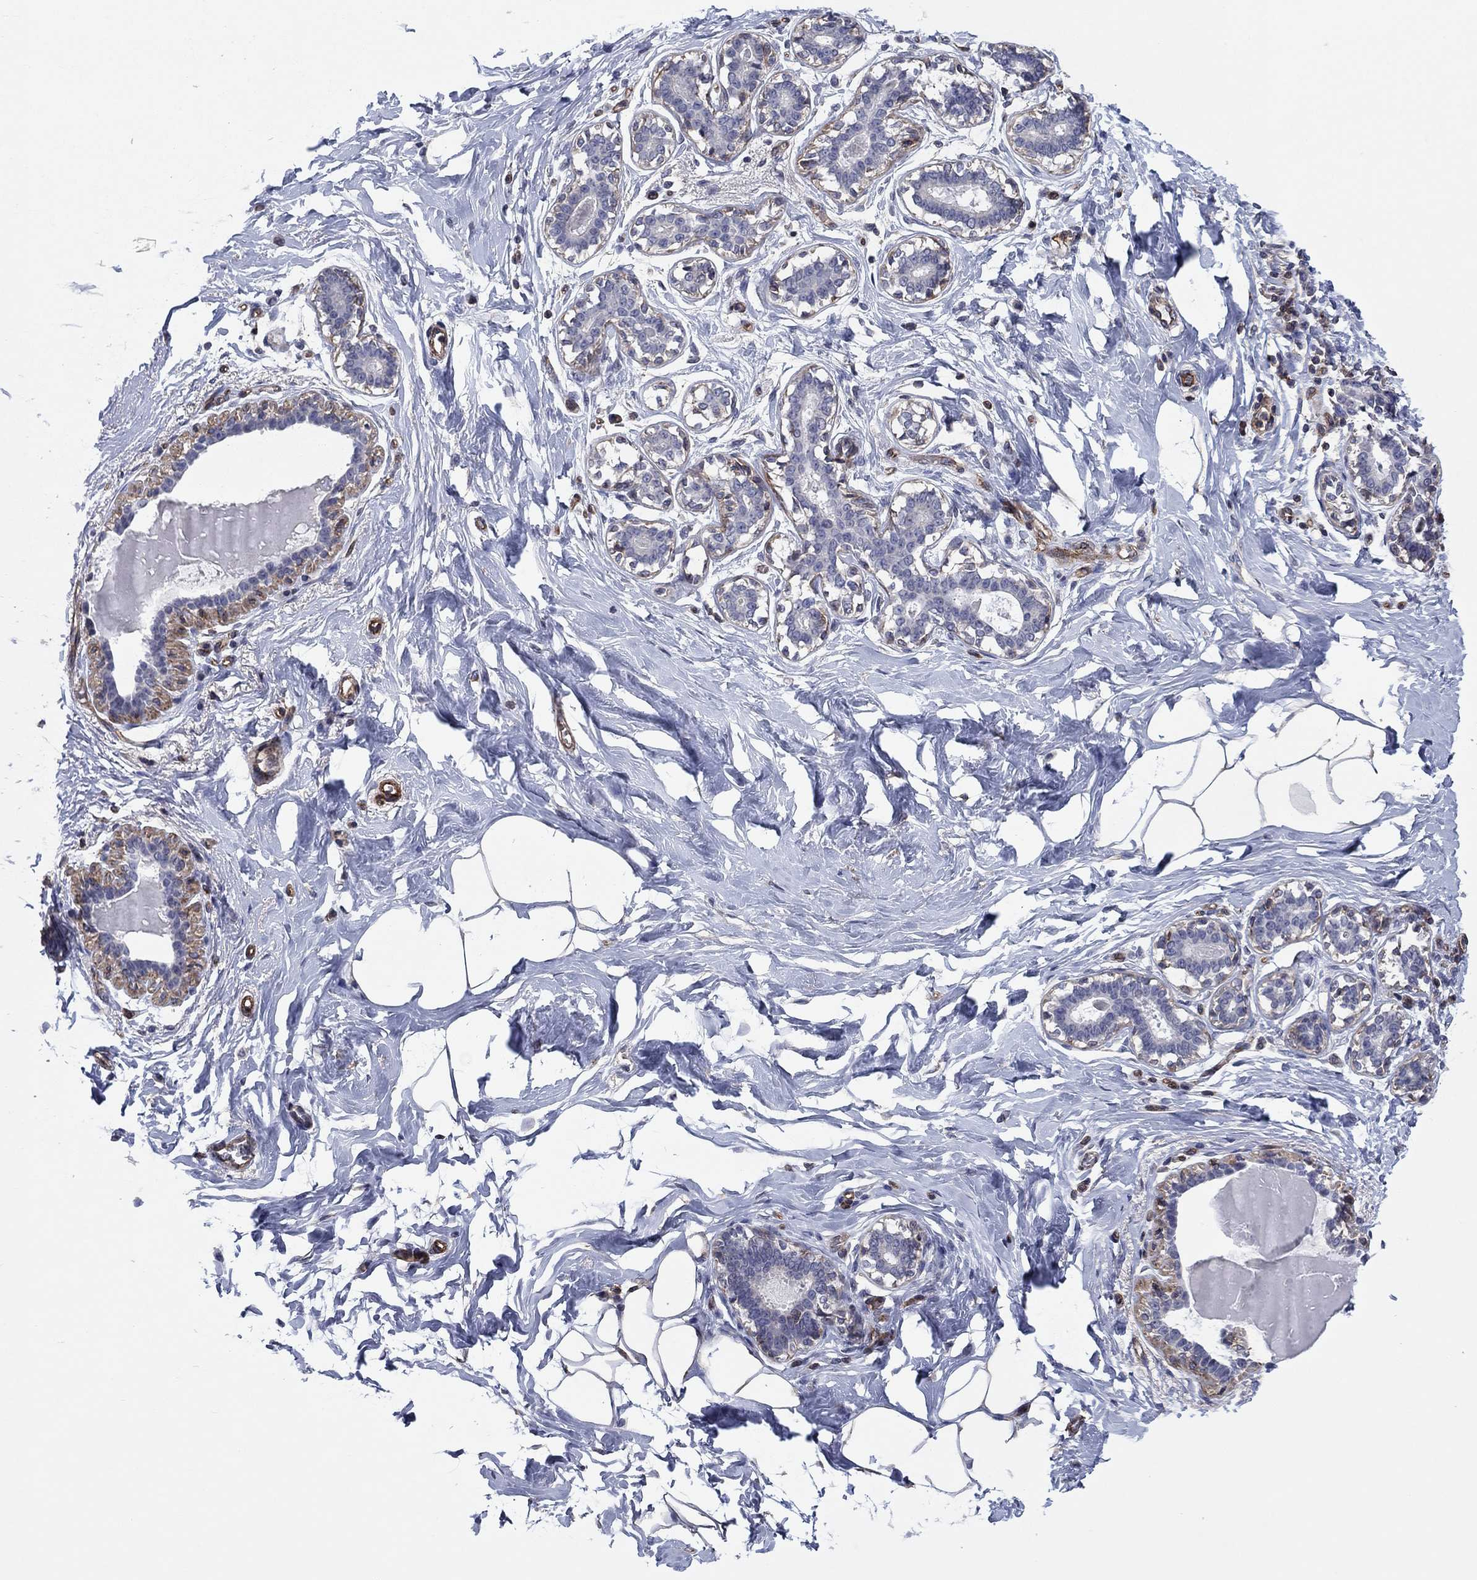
{"staining": {"intensity": "negative", "quantity": "none", "location": "none"}, "tissue": "breast", "cell_type": "Adipocytes", "image_type": "normal", "snomed": [{"axis": "morphology", "description": "Normal tissue, NOS"}, {"axis": "morphology", "description": "Lobular carcinoma, in situ"}, {"axis": "topography", "description": "Breast"}], "caption": "DAB immunohistochemical staining of normal breast exhibits no significant expression in adipocytes.", "gene": "PSD4", "patient": {"sex": "female", "age": 35}}